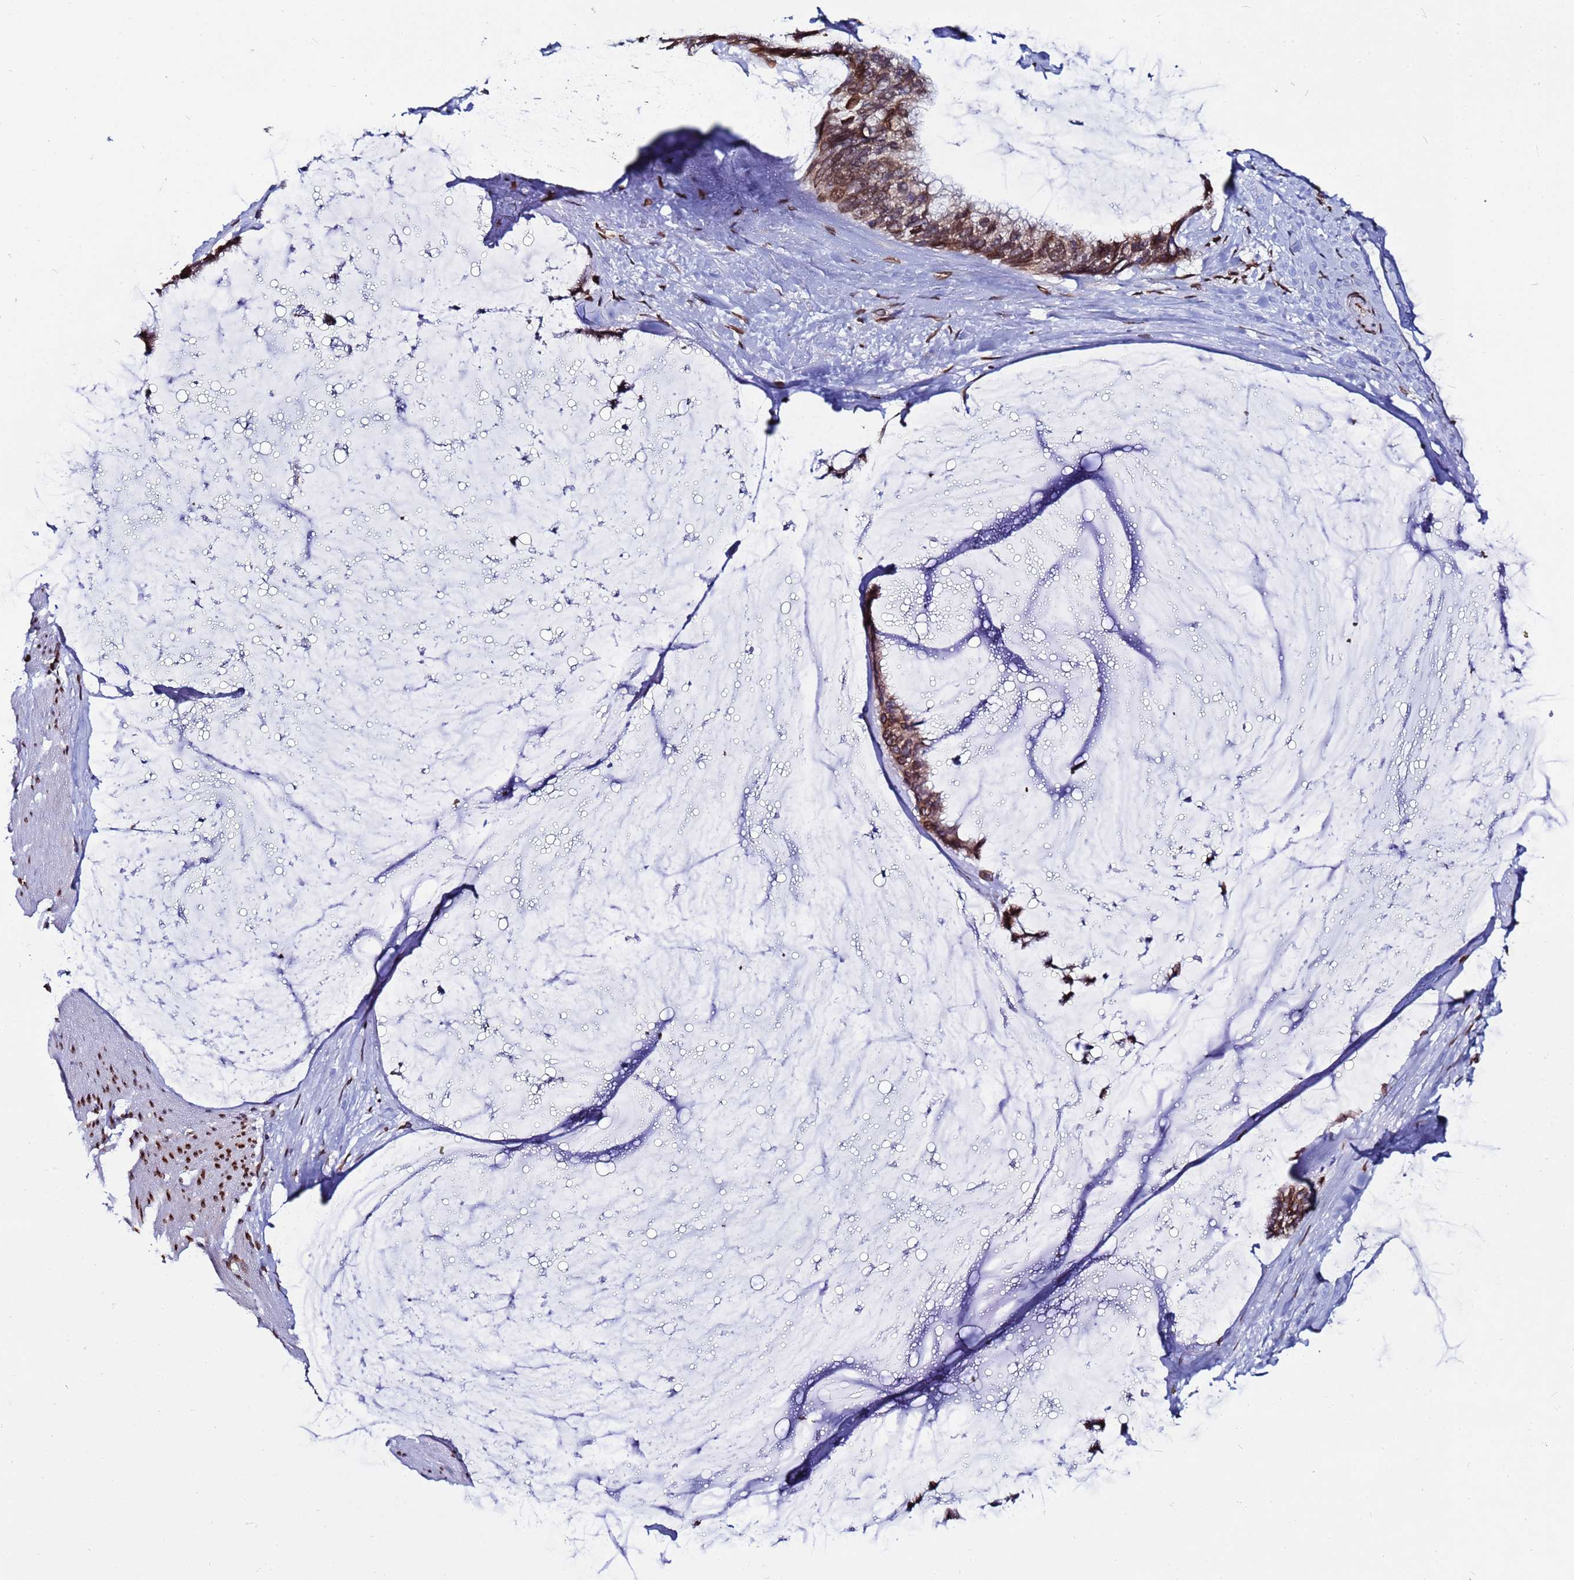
{"staining": {"intensity": "moderate", "quantity": ">75%", "location": "cytoplasmic/membranous"}, "tissue": "ovarian cancer", "cell_type": "Tumor cells", "image_type": "cancer", "snomed": [{"axis": "morphology", "description": "Cystadenocarcinoma, mucinous, NOS"}, {"axis": "topography", "description": "Ovary"}], "caption": "Immunohistochemical staining of human mucinous cystadenocarcinoma (ovarian) reveals medium levels of moderate cytoplasmic/membranous staining in about >75% of tumor cells.", "gene": "TOR1AIP1", "patient": {"sex": "female", "age": 39}}